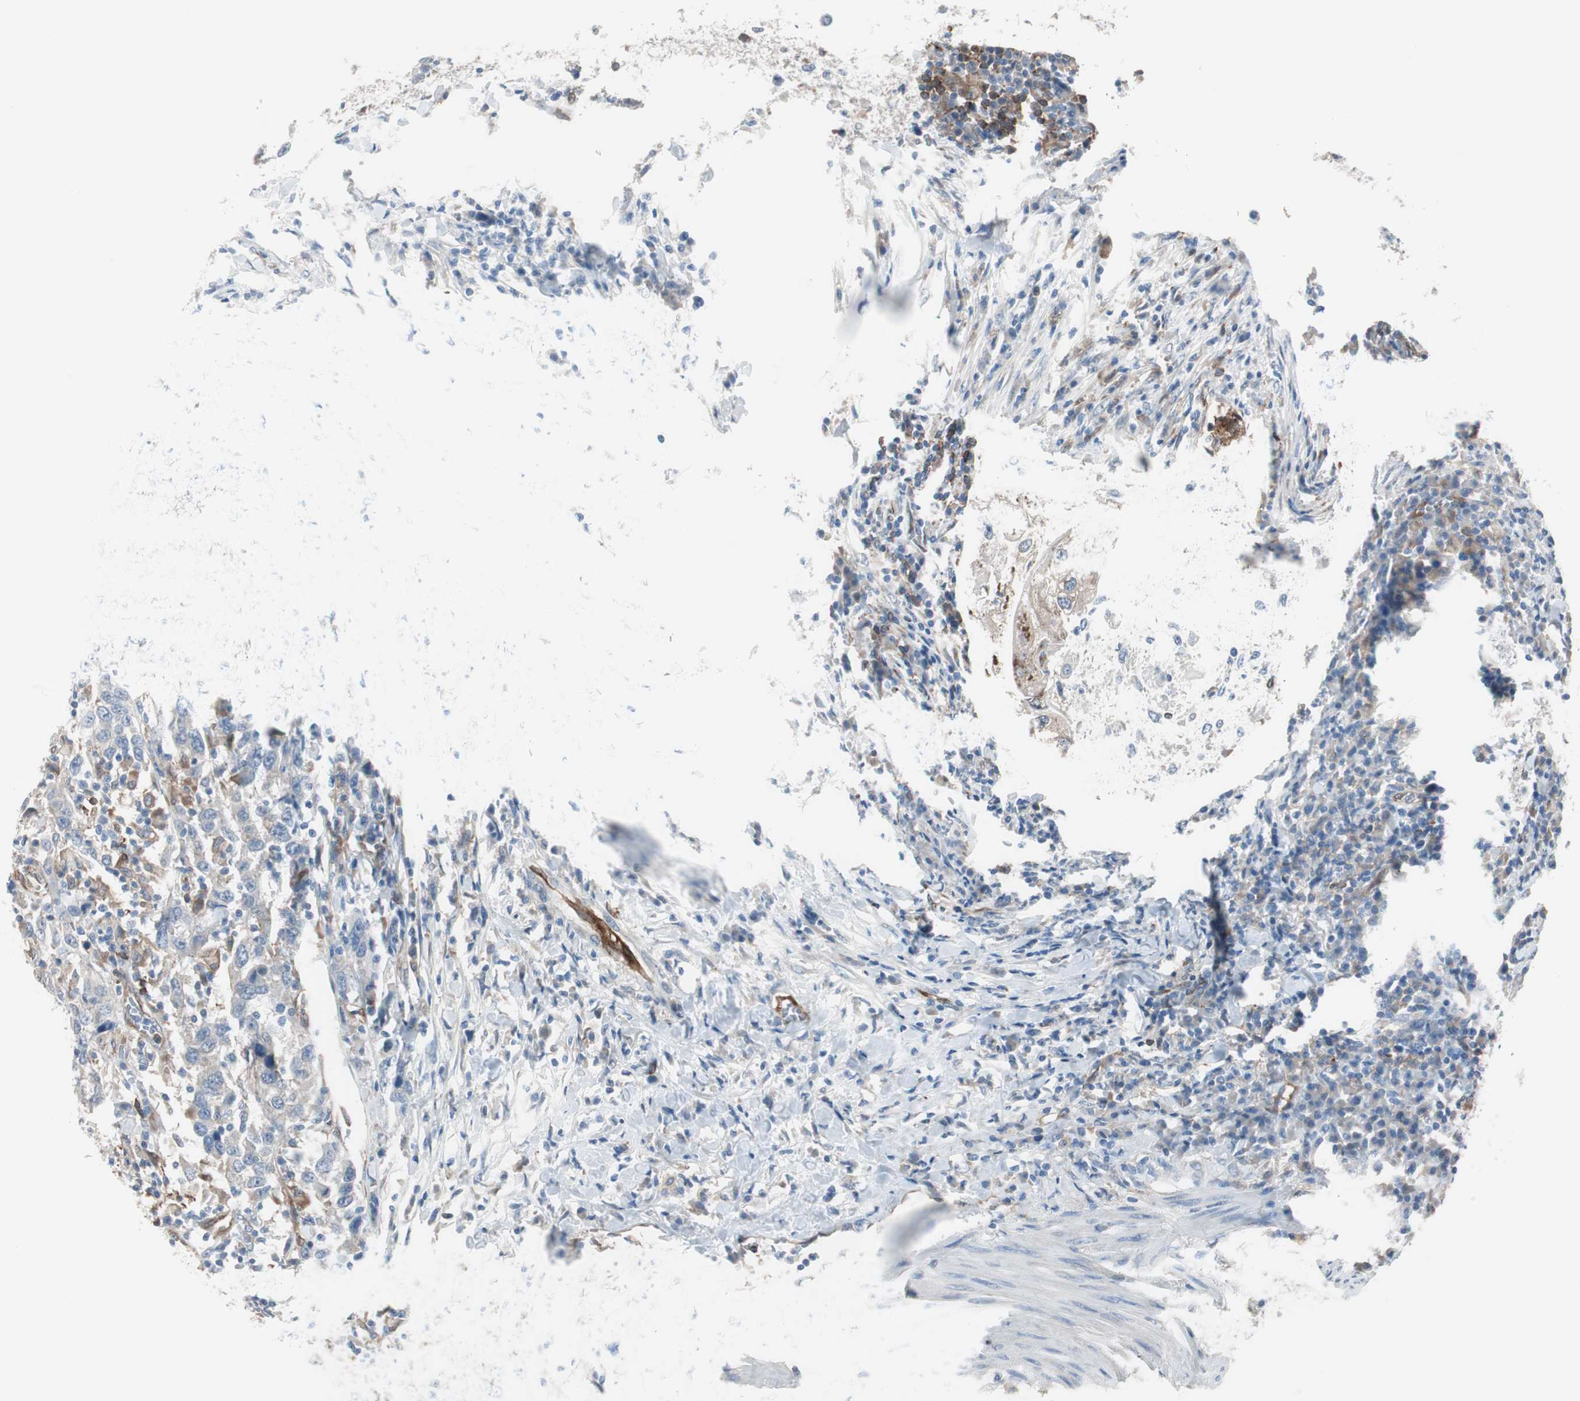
{"staining": {"intensity": "moderate", "quantity": "<25%", "location": "cytoplasmic/membranous"}, "tissue": "urothelial cancer", "cell_type": "Tumor cells", "image_type": "cancer", "snomed": [{"axis": "morphology", "description": "Urothelial carcinoma, High grade"}, {"axis": "topography", "description": "Urinary bladder"}], "caption": "Human urothelial cancer stained with a protein marker exhibits moderate staining in tumor cells.", "gene": "SWAP70", "patient": {"sex": "male", "age": 61}}